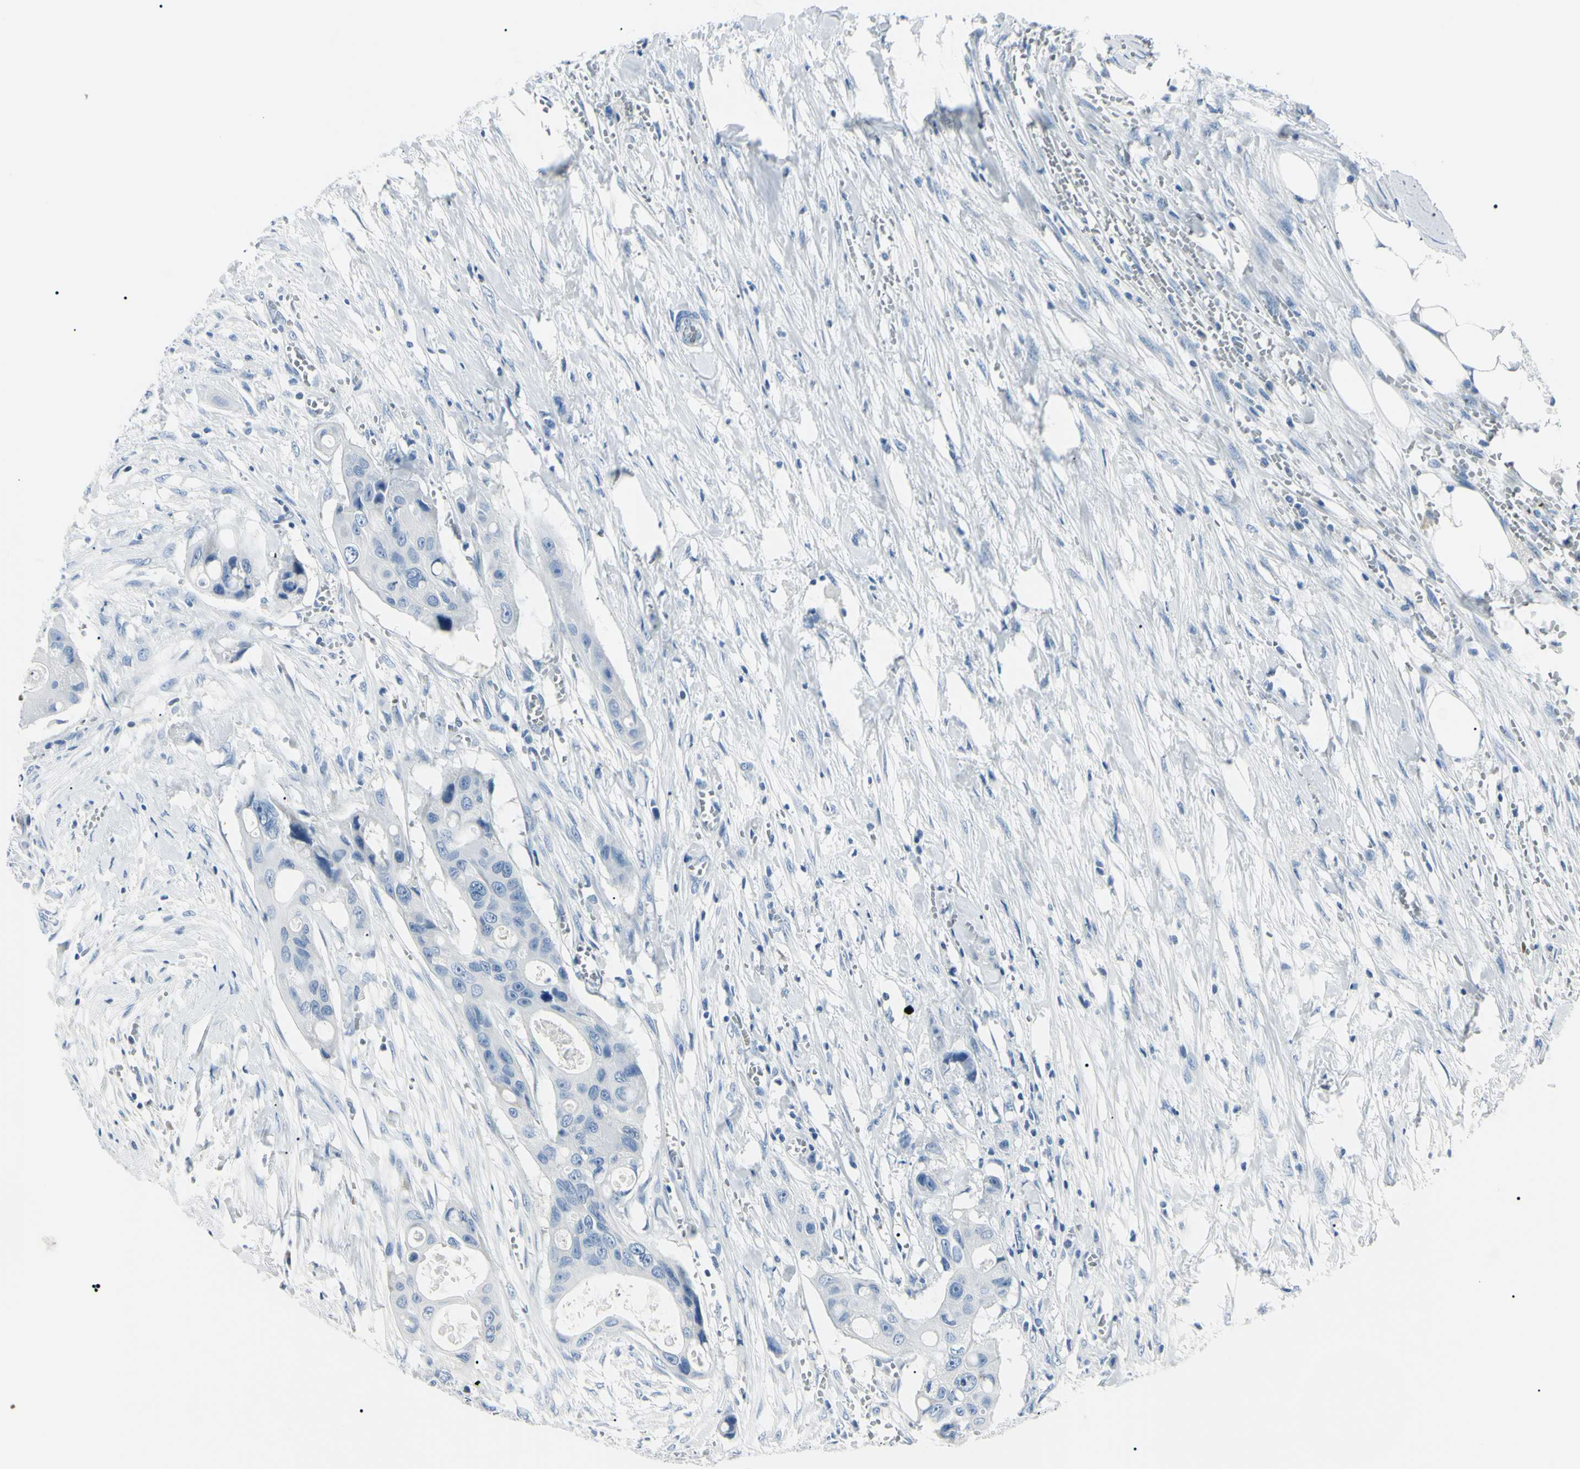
{"staining": {"intensity": "negative", "quantity": "none", "location": "none"}, "tissue": "colorectal cancer", "cell_type": "Tumor cells", "image_type": "cancer", "snomed": [{"axis": "morphology", "description": "Adenocarcinoma, NOS"}, {"axis": "topography", "description": "Colon"}], "caption": "An image of human adenocarcinoma (colorectal) is negative for staining in tumor cells.", "gene": "CA2", "patient": {"sex": "female", "age": 57}}